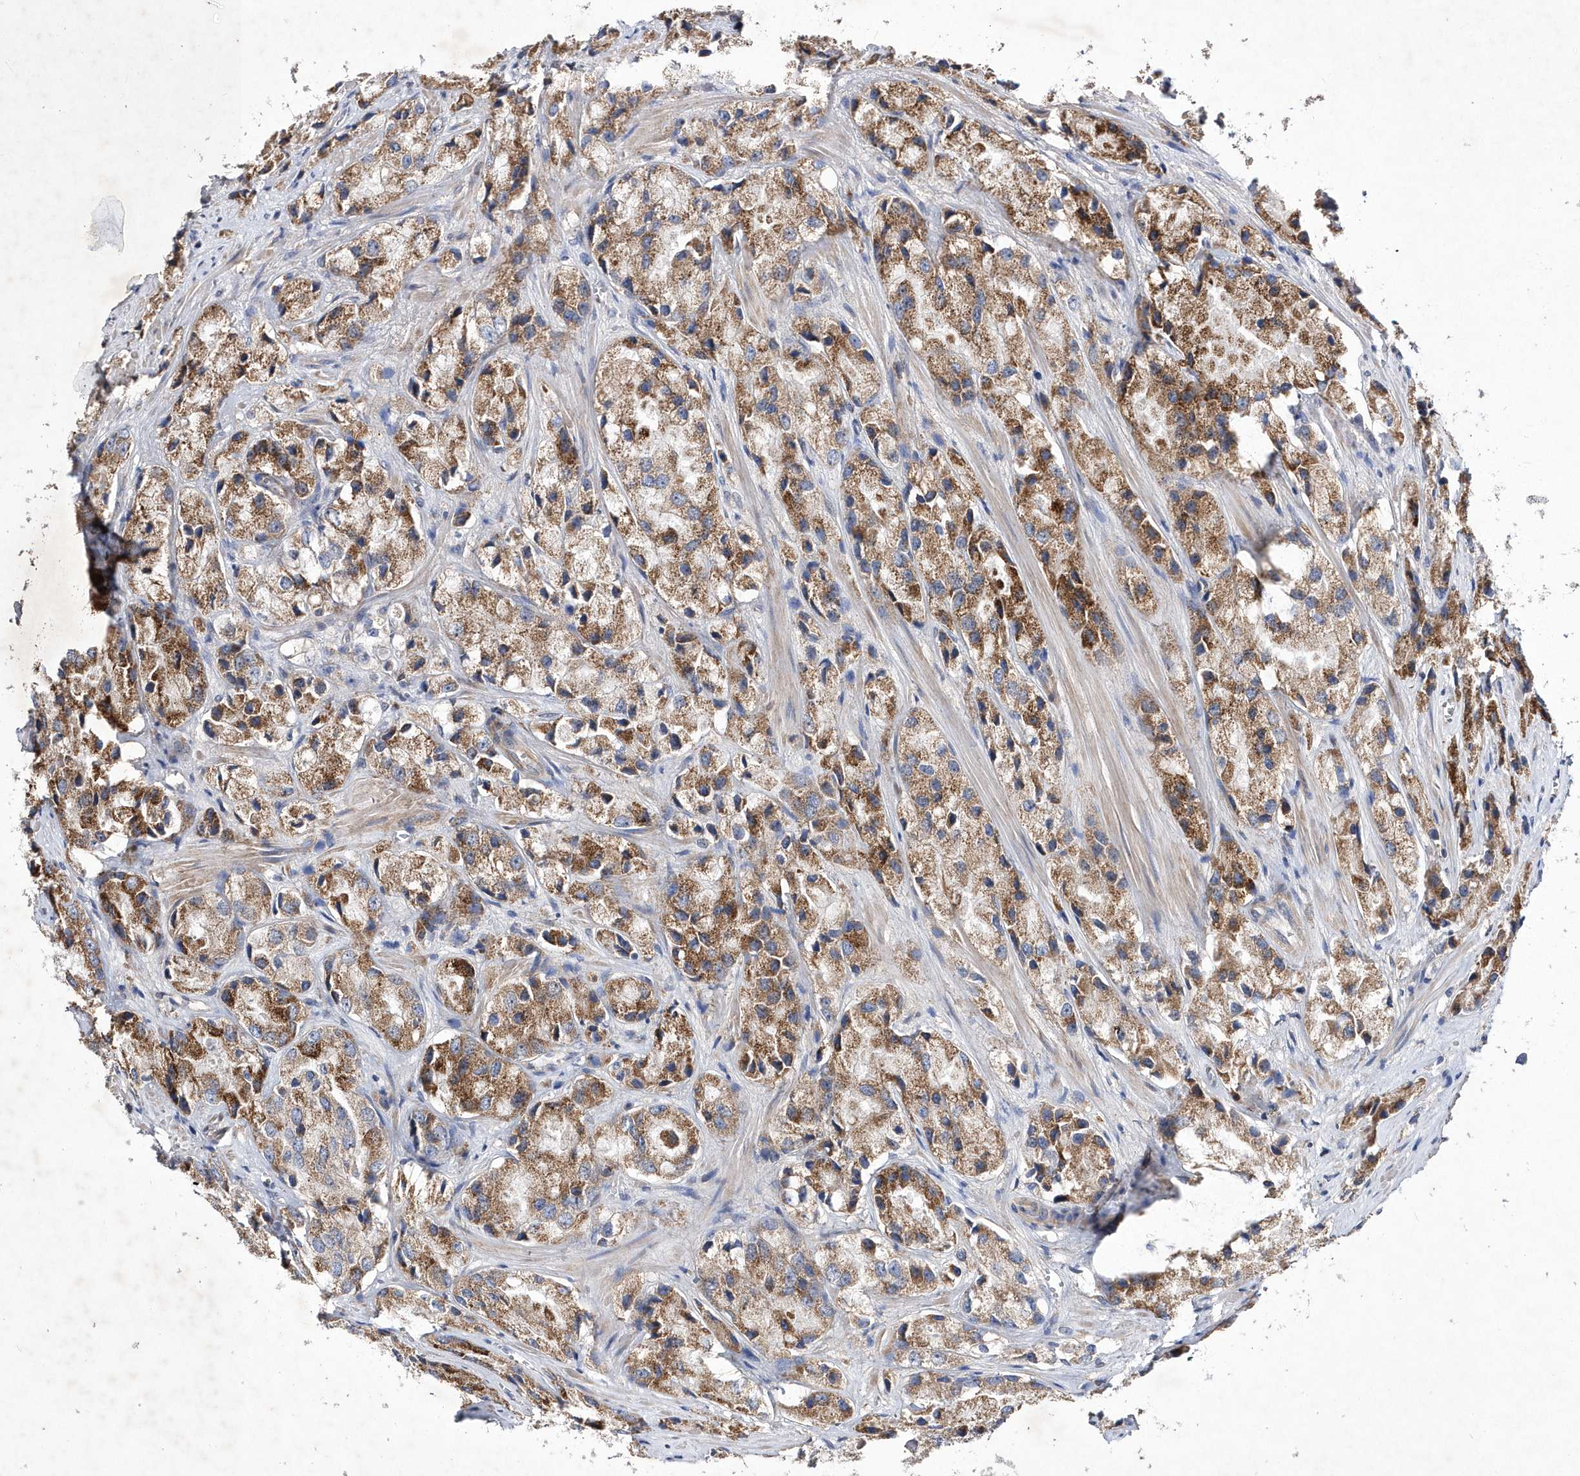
{"staining": {"intensity": "moderate", "quantity": "25%-75%", "location": "cytoplasmic/membranous"}, "tissue": "prostate cancer", "cell_type": "Tumor cells", "image_type": "cancer", "snomed": [{"axis": "morphology", "description": "Adenocarcinoma, High grade"}, {"axis": "topography", "description": "Prostate"}], "caption": "Immunohistochemical staining of human prostate cancer demonstrates medium levels of moderate cytoplasmic/membranous staining in about 25%-75% of tumor cells.", "gene": "METTL8", "patient": {"sex": "male", "age": 66}}